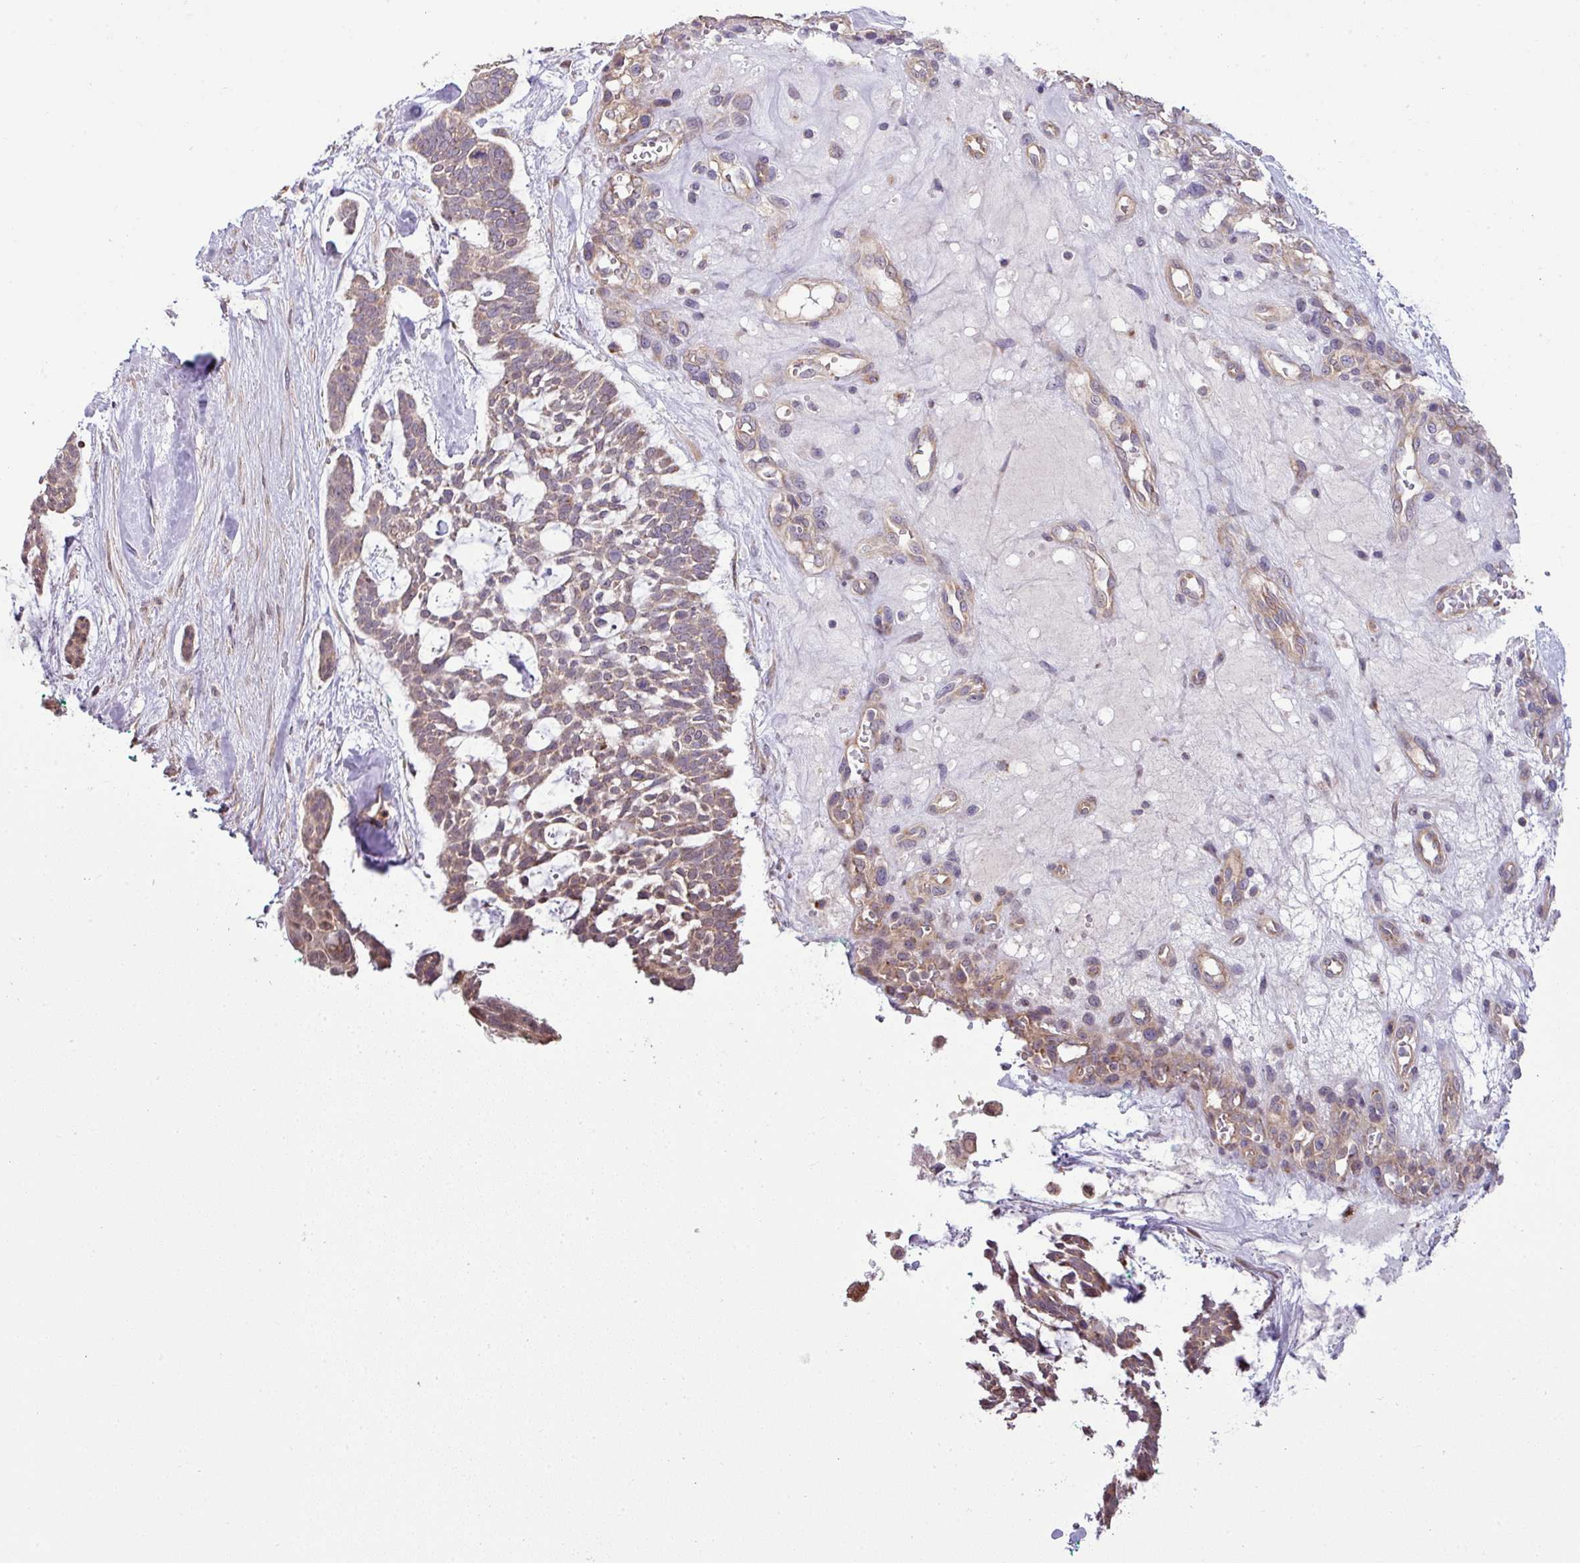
{"staining": {"intensity": "weak", "quantity": ">75%", "location": "cytoplasmic/membranous"}, "tissue": "skin cancer", "cell_type": "Tumor cells", "image_type": "cancer", "snomed": [{"axis": "morphology", "description": "Basal cell carcinoma"}, {"axis": "topography", "description": "Skin"}], "caption": "About >75% of tumor cells in human skin cancer (basal cell carcinoma) exhibit weak cytoplasmic/membranous protein positivity as visualized by brown immunohistochemical staining.", "gene": "TIMMDC1", "patient": {"sex": "male", "age": 88}}